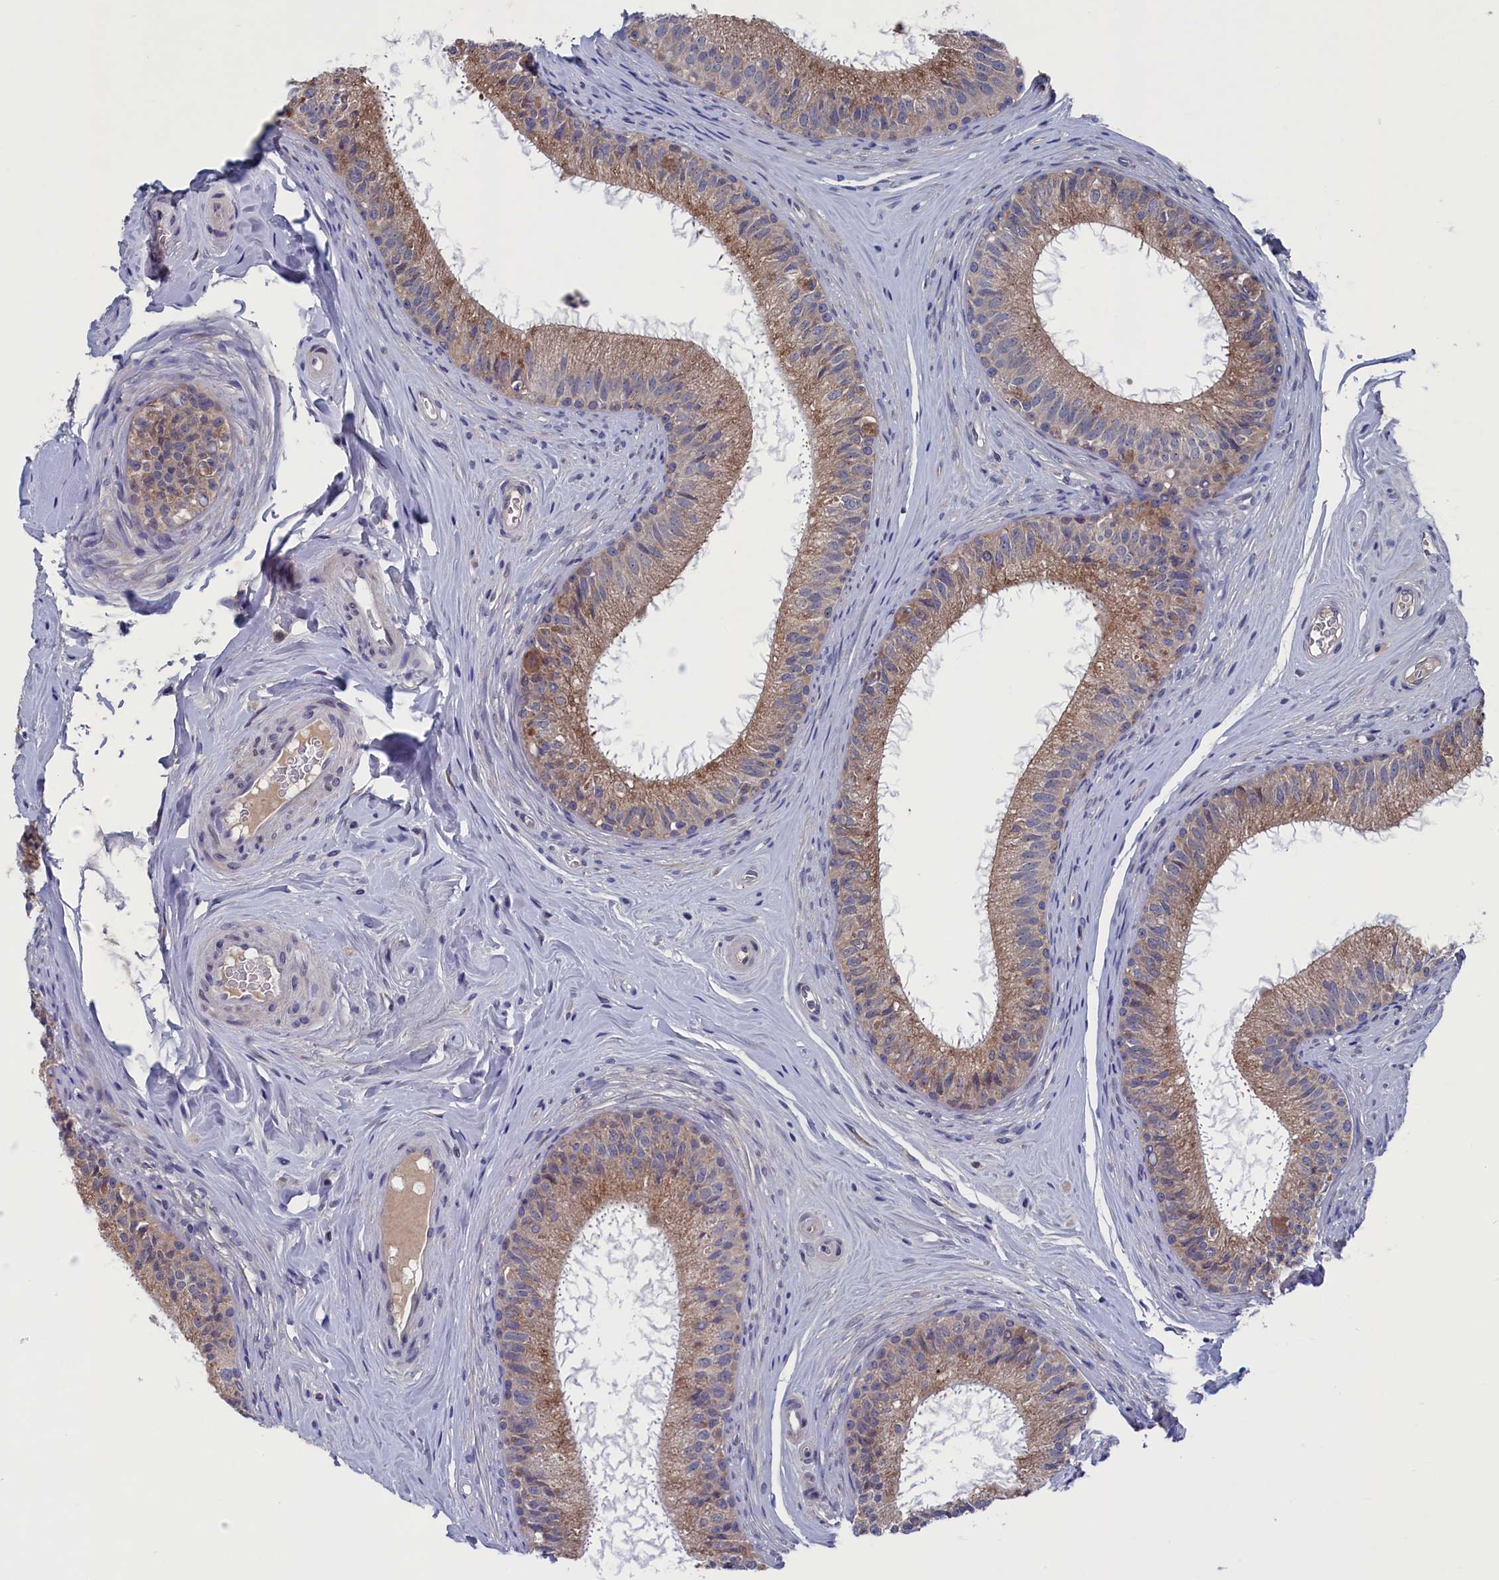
{"staining": {"intensity": "moderate", "quantity": ">75%", "location": "cytoplasmic/membranous"}, "tissue": "epididymis", "cell_type": "Glandular cells", "image_type": "normal", "snomed": [{"axis": "morphology", "description": "Normal tissue, NOS"}, {"axis": "topography", "description": "Epididymis"}], "caption": "Immunohistochemistry (IHC) (DAB (3,3'-diaminobenzidine)) staining of benign human epididymis demonstrates moderate cytoplasmic/membranous protein expression in approximately >75% of glandular cells. The protein is shown in brown color, while the nuclei are stained blue.", "gene": "SPATA13", "patient": {"sex": "male", "age": 33}}